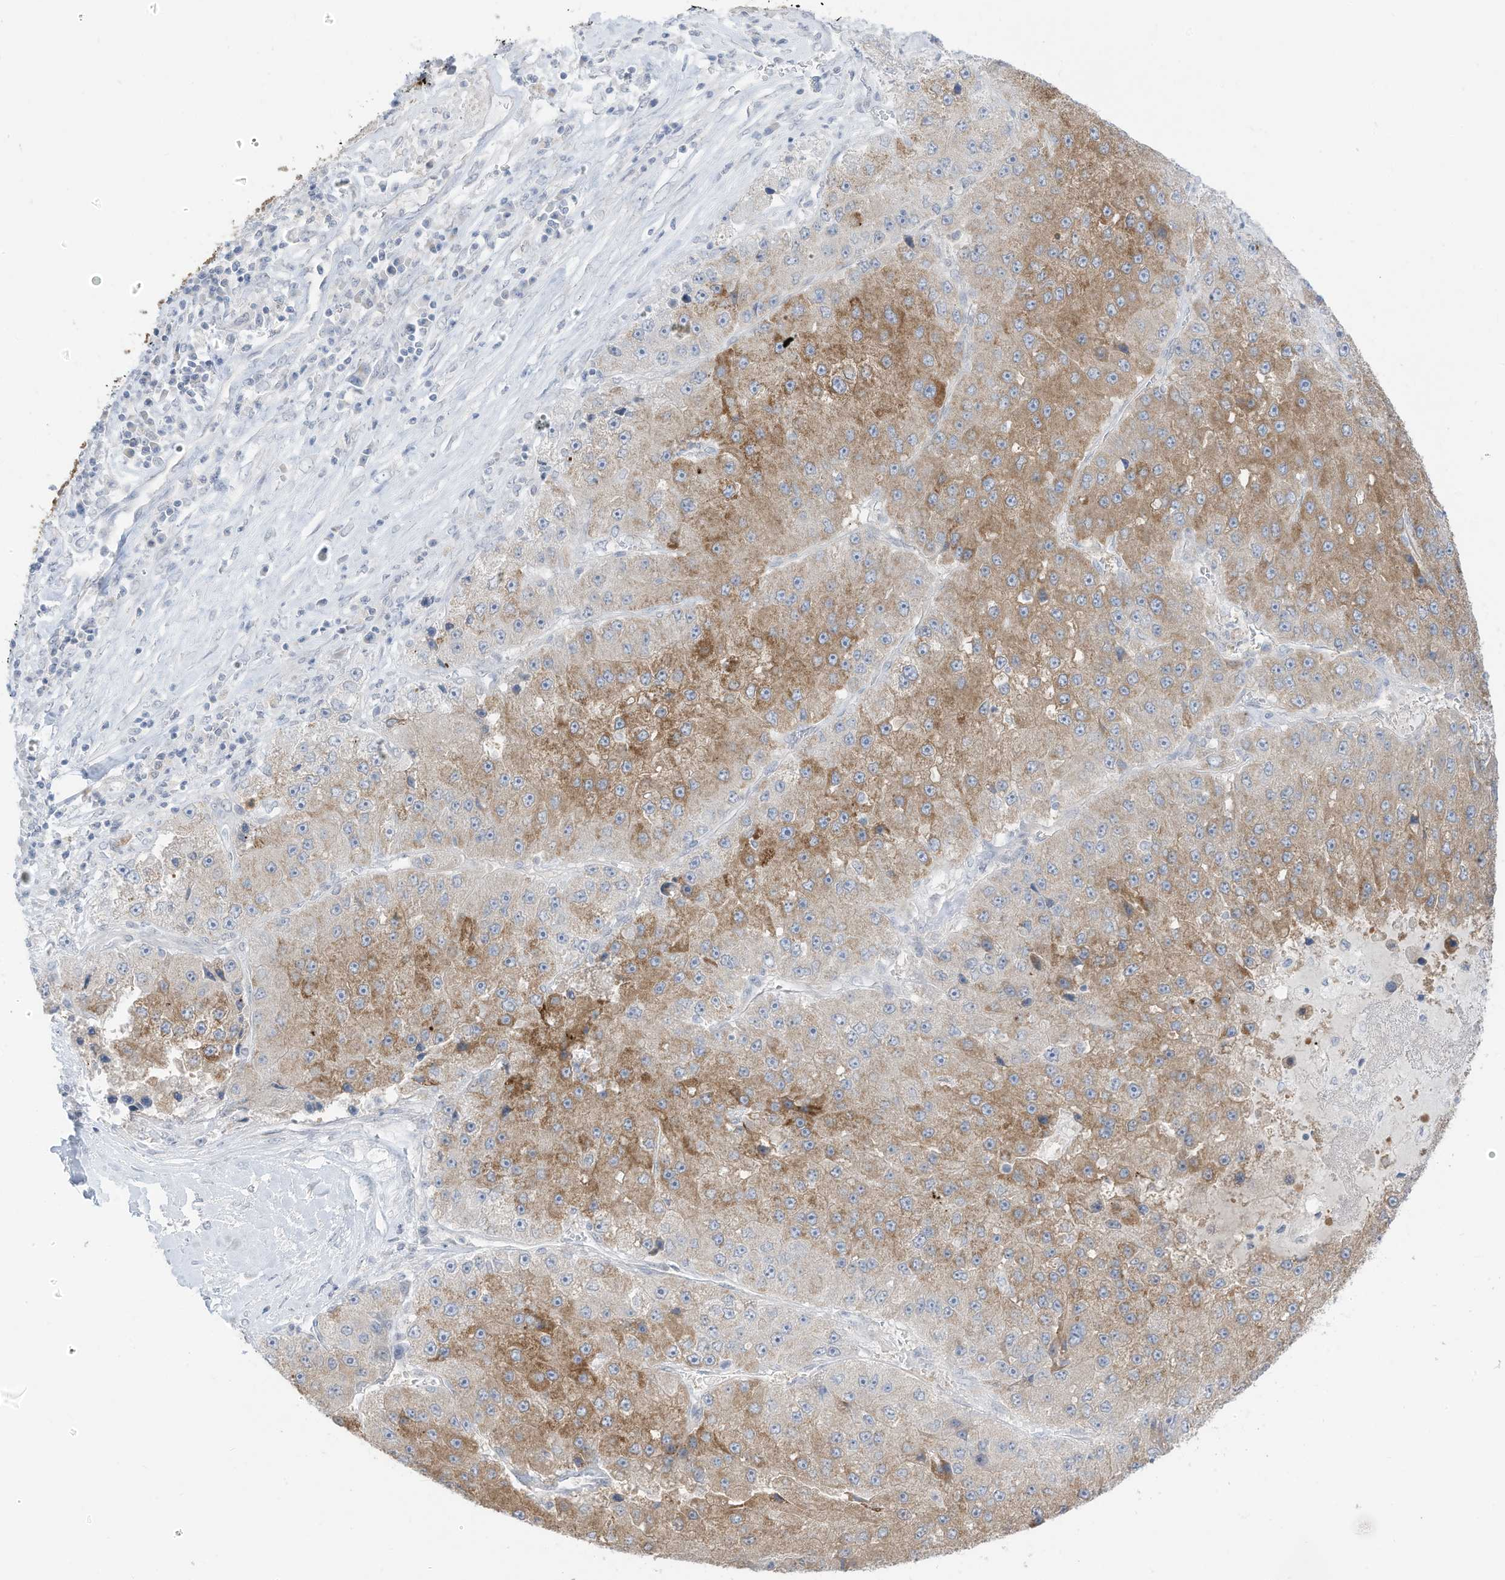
{"staining": {"intensity": "moderate", "quantity": "25%-75%", "location": "cytoplasmic/membranous"}, "tissue": "liver cancer", "cell_type": "Tumor cells", "image_type": "cancer", "snomed": [{"axis": "morphology", "description": "Carcinoma, Hepatocellular, NOS"}, {"axis": "topography", "description": "Liver"}], "caption": "The image displays a brown stain indicating the presence of a protein in the cytoplasmic/membranous of tumor cells in liver hepatocellular carcinoma.", "gene": "OGT", "patient": {"sex": "female", "age": 73}}